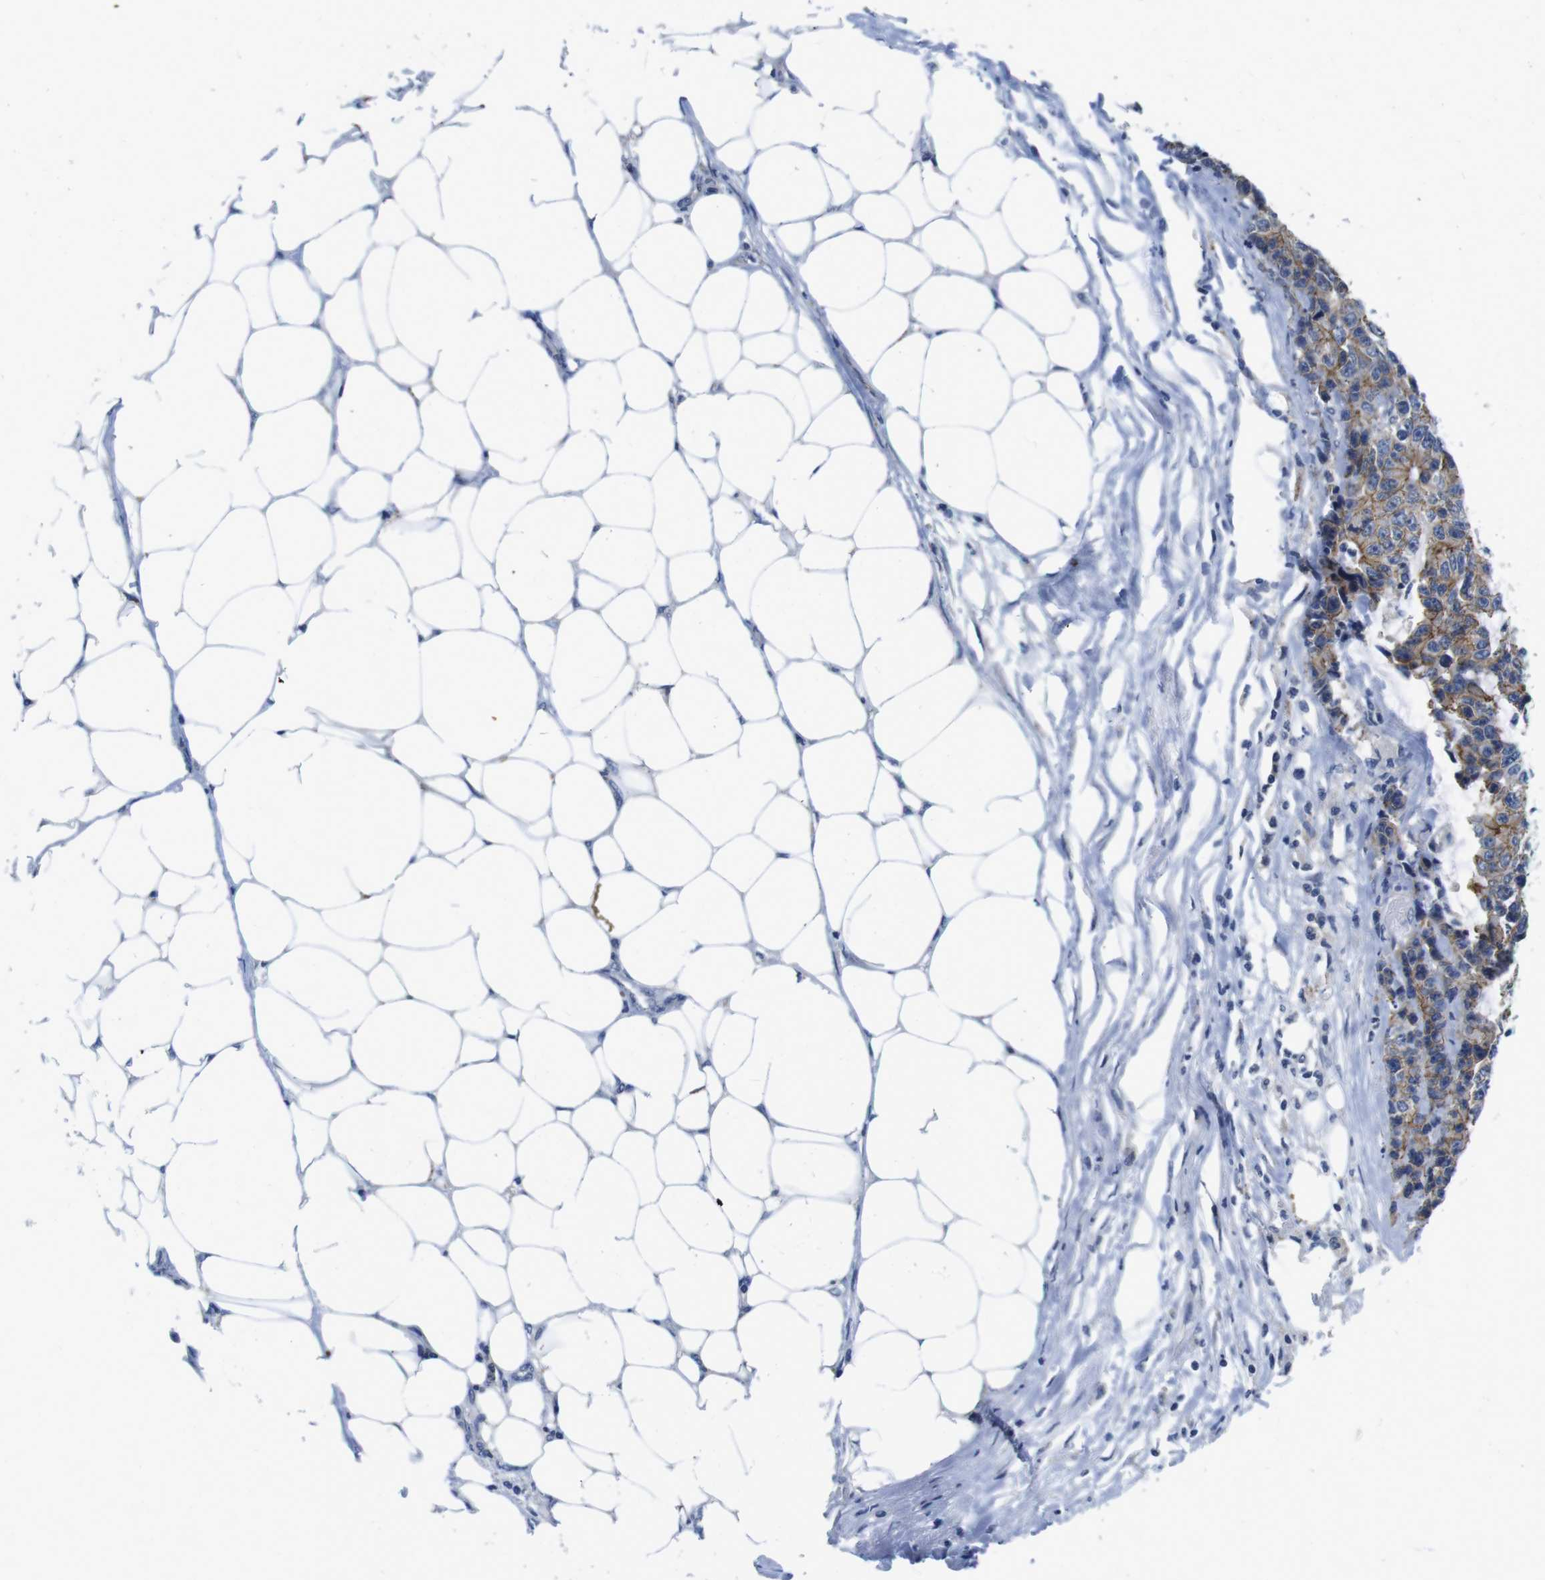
{"staining": {"intensity": "moderate", "quantity": ">75%", "location": "cytoplasmic/membranous"}, "tissue": "colorectal cancer", "cell_type": "Tumor cells", "image_type": "cancer", "snomed": [{"axis": "morphology", "description": "Adenocarcinoma, NOS"}, {"axis": "topography", "description": "Colon"}], "caption": "A micrograph of adenocarcinoma (colorectal) stained for a protein shows moderate cytoplasmic/membranous brown staining in tumor cells. (DAB IHC with brightfield microscopy, high magnification).", "gene": "SCRIB", "patient": {"sex": "female", "age": 86}}